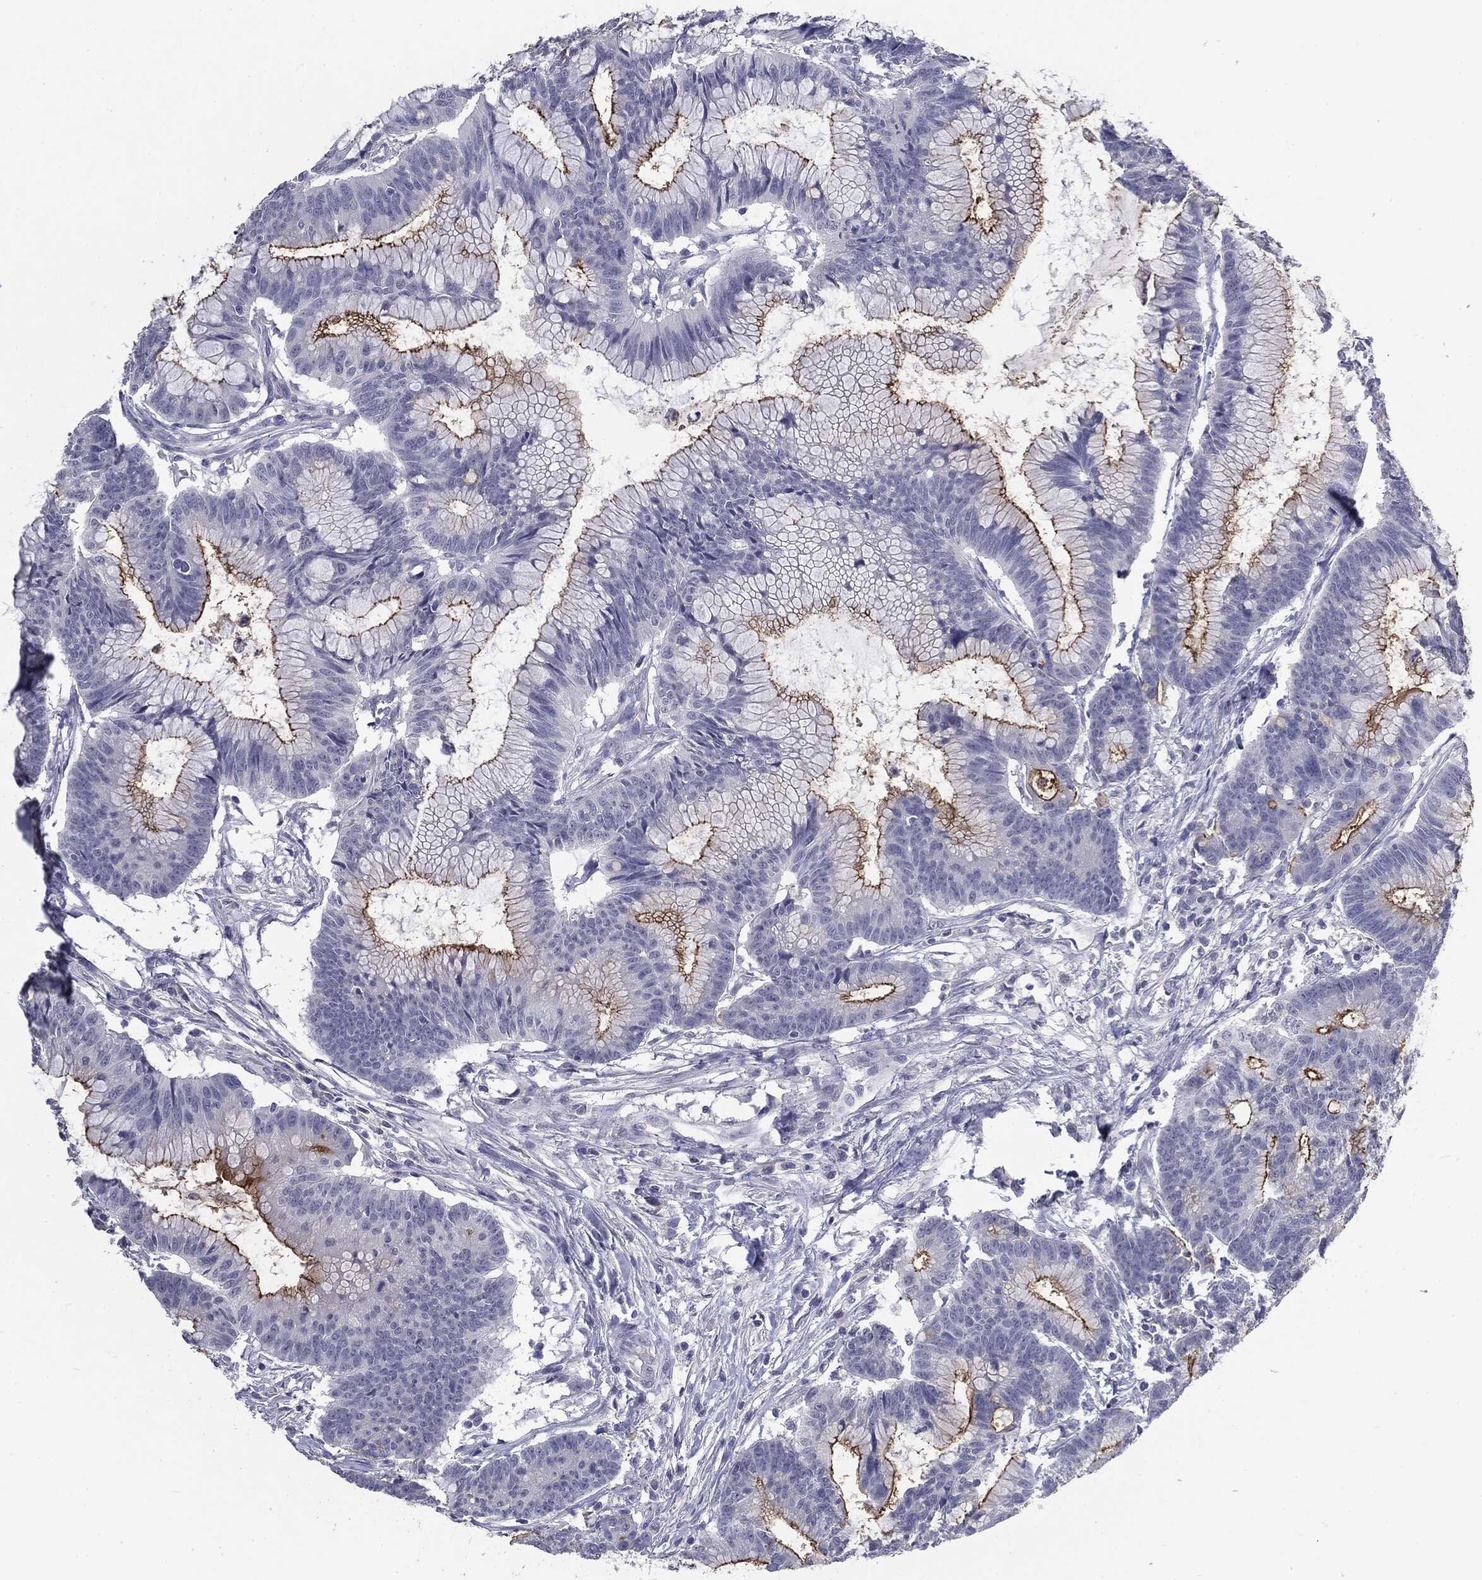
{"staining": {"intensity": "strong", "quantity": "<25%", "location": "cytoplasmic/membranous"}, "tissue": "colorectal cancer", "cell_type": "Tumor cells", "image_type": "cancer", "snomed": [{"axis": "morphology", "description": "Adenocarcinoma, NOS"}, {"axis": "topography", "description": "Colon"}], "caption": "Tumor cells reveal medium levels of strong cytoplasmic/membranous expression in approximately <25% of cells in colorectal cancer.", "gene": "MUC1", "patient": {"sex": "female", "age": 78}}